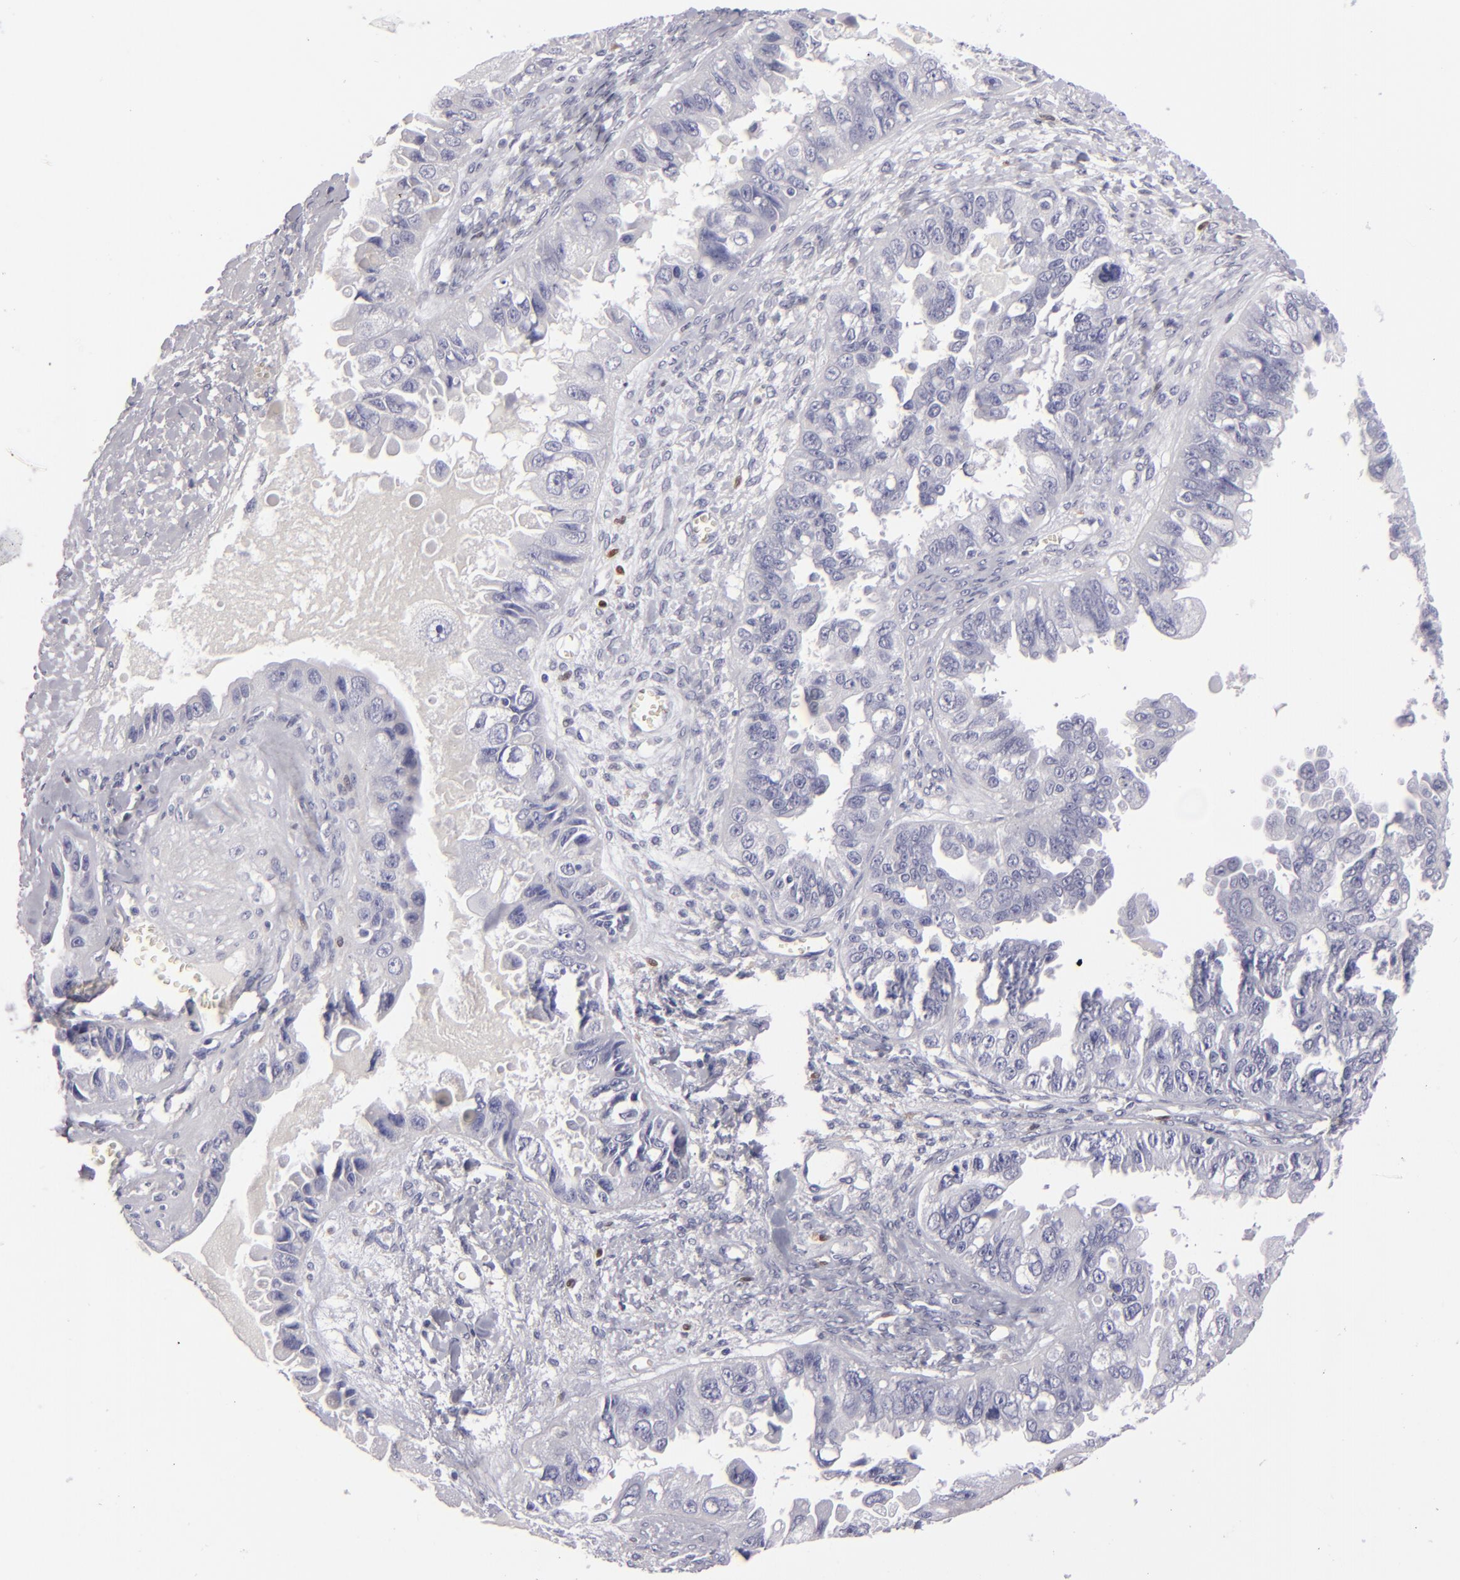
{"staining": {"intensity": "negative", "quantity": "none", "location": "none"}, "tissue": "ovarian cancer", "cell_type": "Tumor cells", "image_type": "cancer", "snomed": [{"axis": "morphology", "description": "Carcinoma, endometroid"}, {"axis": "topography", "description": "Ovary"}], "caption": "High magnification brightfield microscopy of ovarian endometroid carcinoma stained with DAB (3,3'-diaminobenzidine) (brown) and counterstained with hematoxylin (blue): tumor cells show no significant expression. (DAB immunohistochemistry (IHC), high magnification).", "gene": "F13A1", "patient": {"sex": "female", "age": 85}}